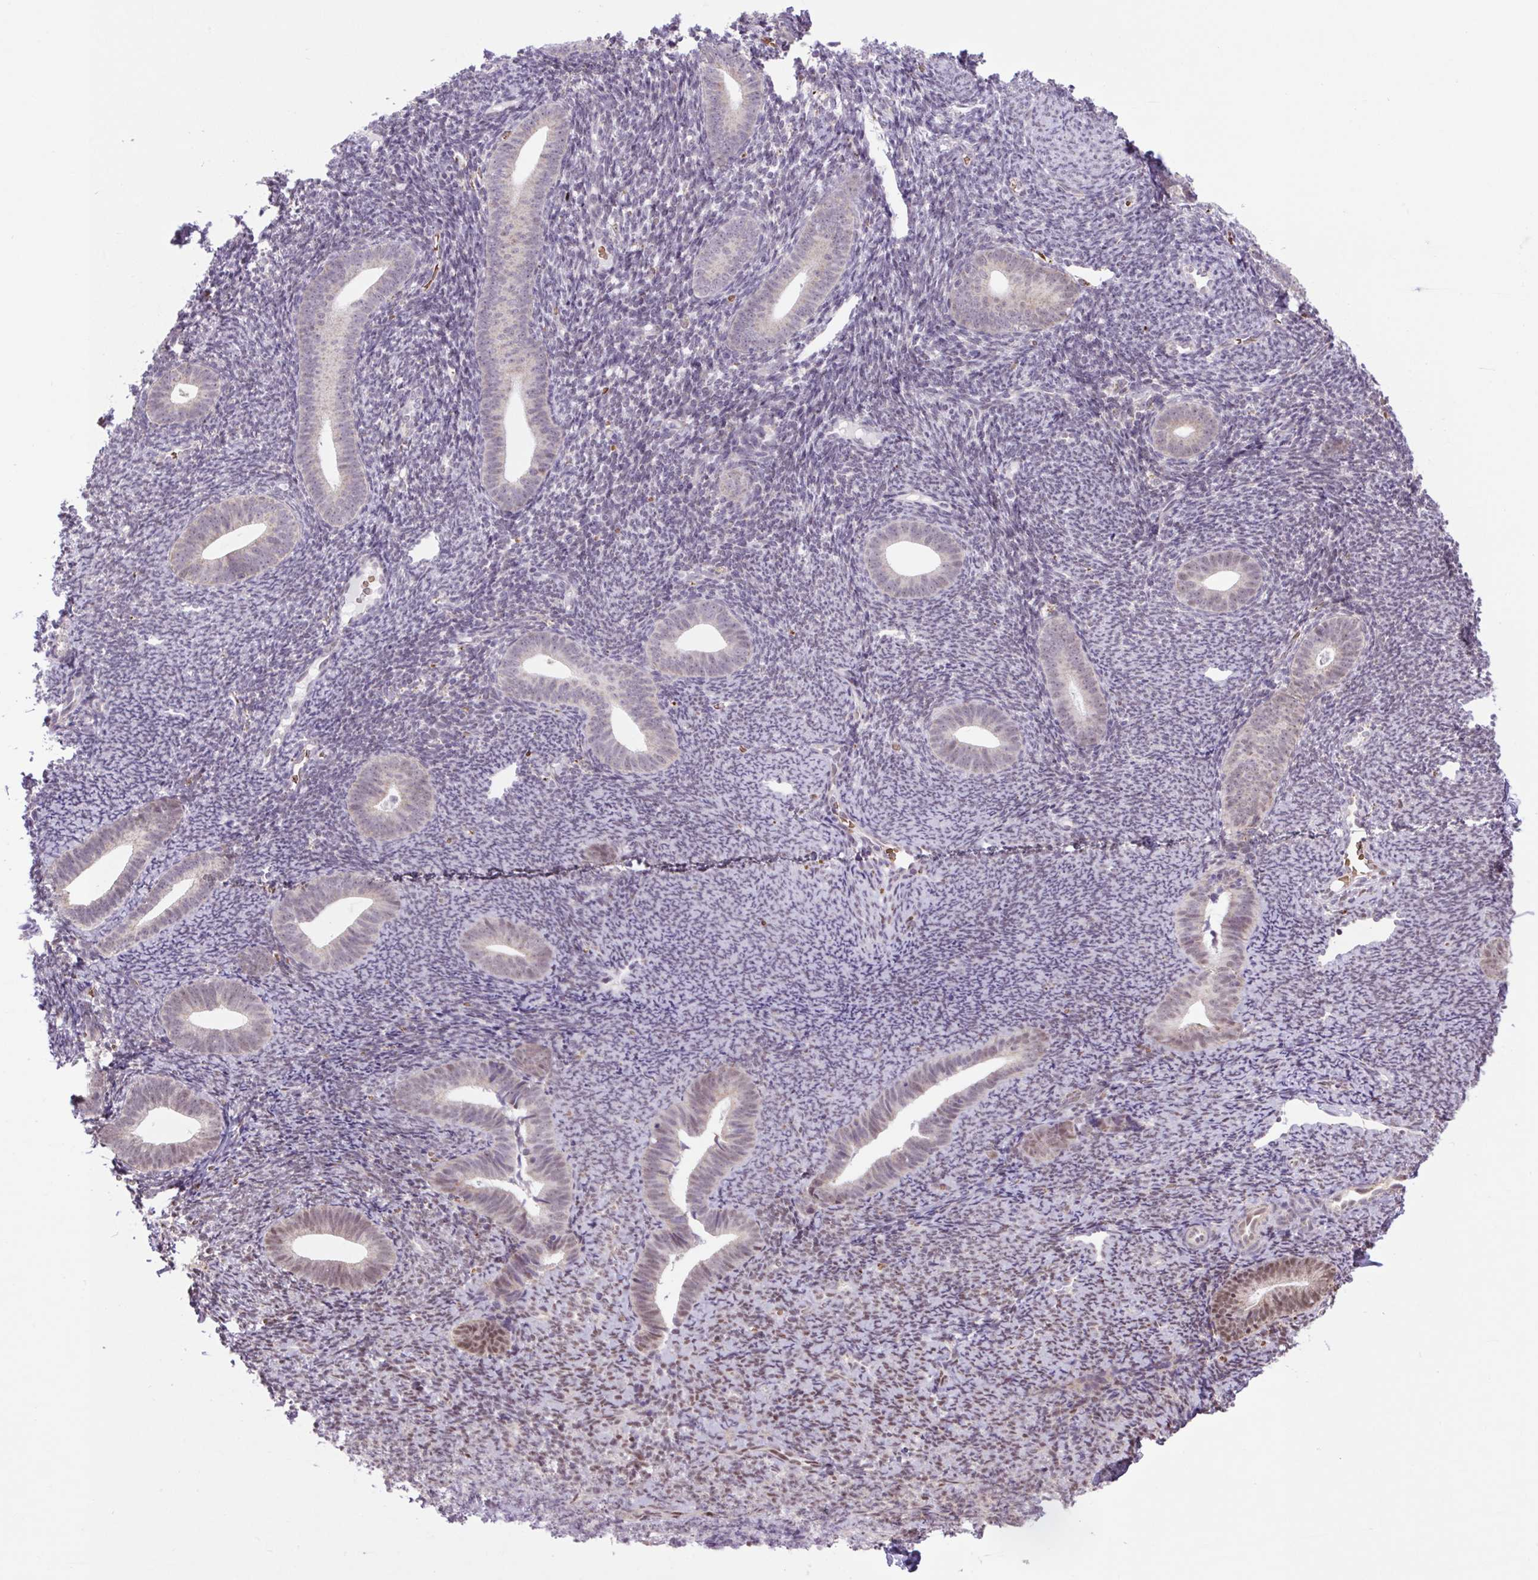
{"staining": {"intensity": "negative", "quantity": "none", "location": "none"}, "tissue": "endometrium", "cell_type": "Cells in endometrial stroma", "image_type": "normal", "snomed": [{"axis": "morphology", "description": "Normal tissue, NOS"}, {"axis": "topography", "description": "Endometrium"}], "caption": "The histopathology image demonstrates no staining of cells in endometrial stroma in unremarkable endometrium.", "gene": "SCO2", "patient": {"sex": "female", "age": 39}}